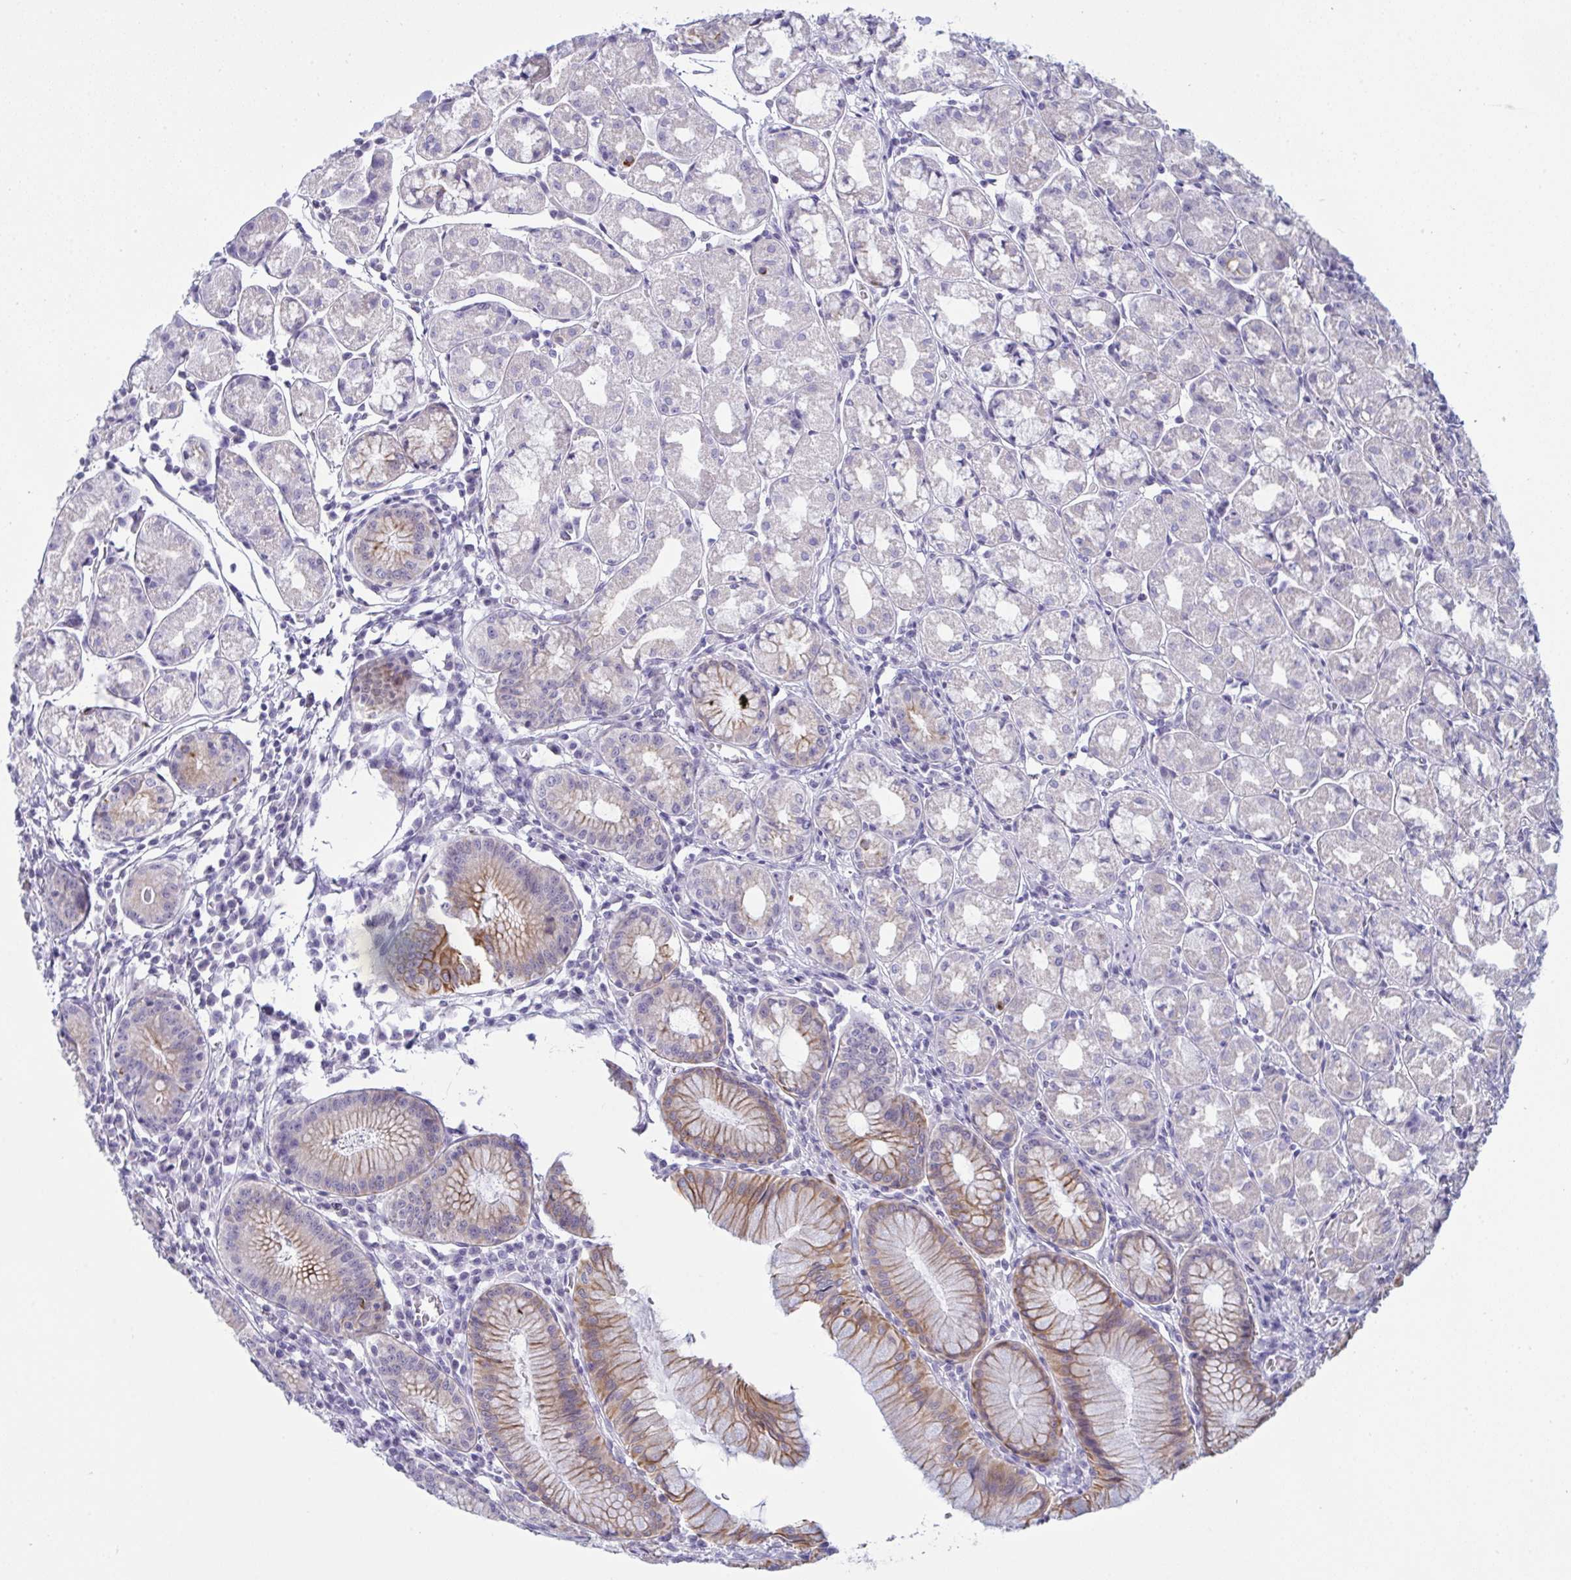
{"staining": {"intensity": "moderate", "quantity": "25%-75%", "location": "cytoplasmic/membranous"}, "tissue": "stomach", "cell_type": "Glandular cells", "image_type": "normal", "snomed": [{"axis": "morphology", "description": "Normal tissue, NOS"}, {"axis": "topography", "description": "Stomach"}], "caption": "Immunohistochemistry (IHC) staining of unremarkable stomach, which exhibits medium levels of moderate cytoplasmic/membranous expression in about 25%-75% of glandular cells indicating moderate cytoplasmic/membranous protein staining. The staining was performed using DAB (brown) for protein detection and nuclei were counterstained in hematoxylin (blue).", "gene": "TENT5D", "patient": {"sex": "male", "age": 55}}